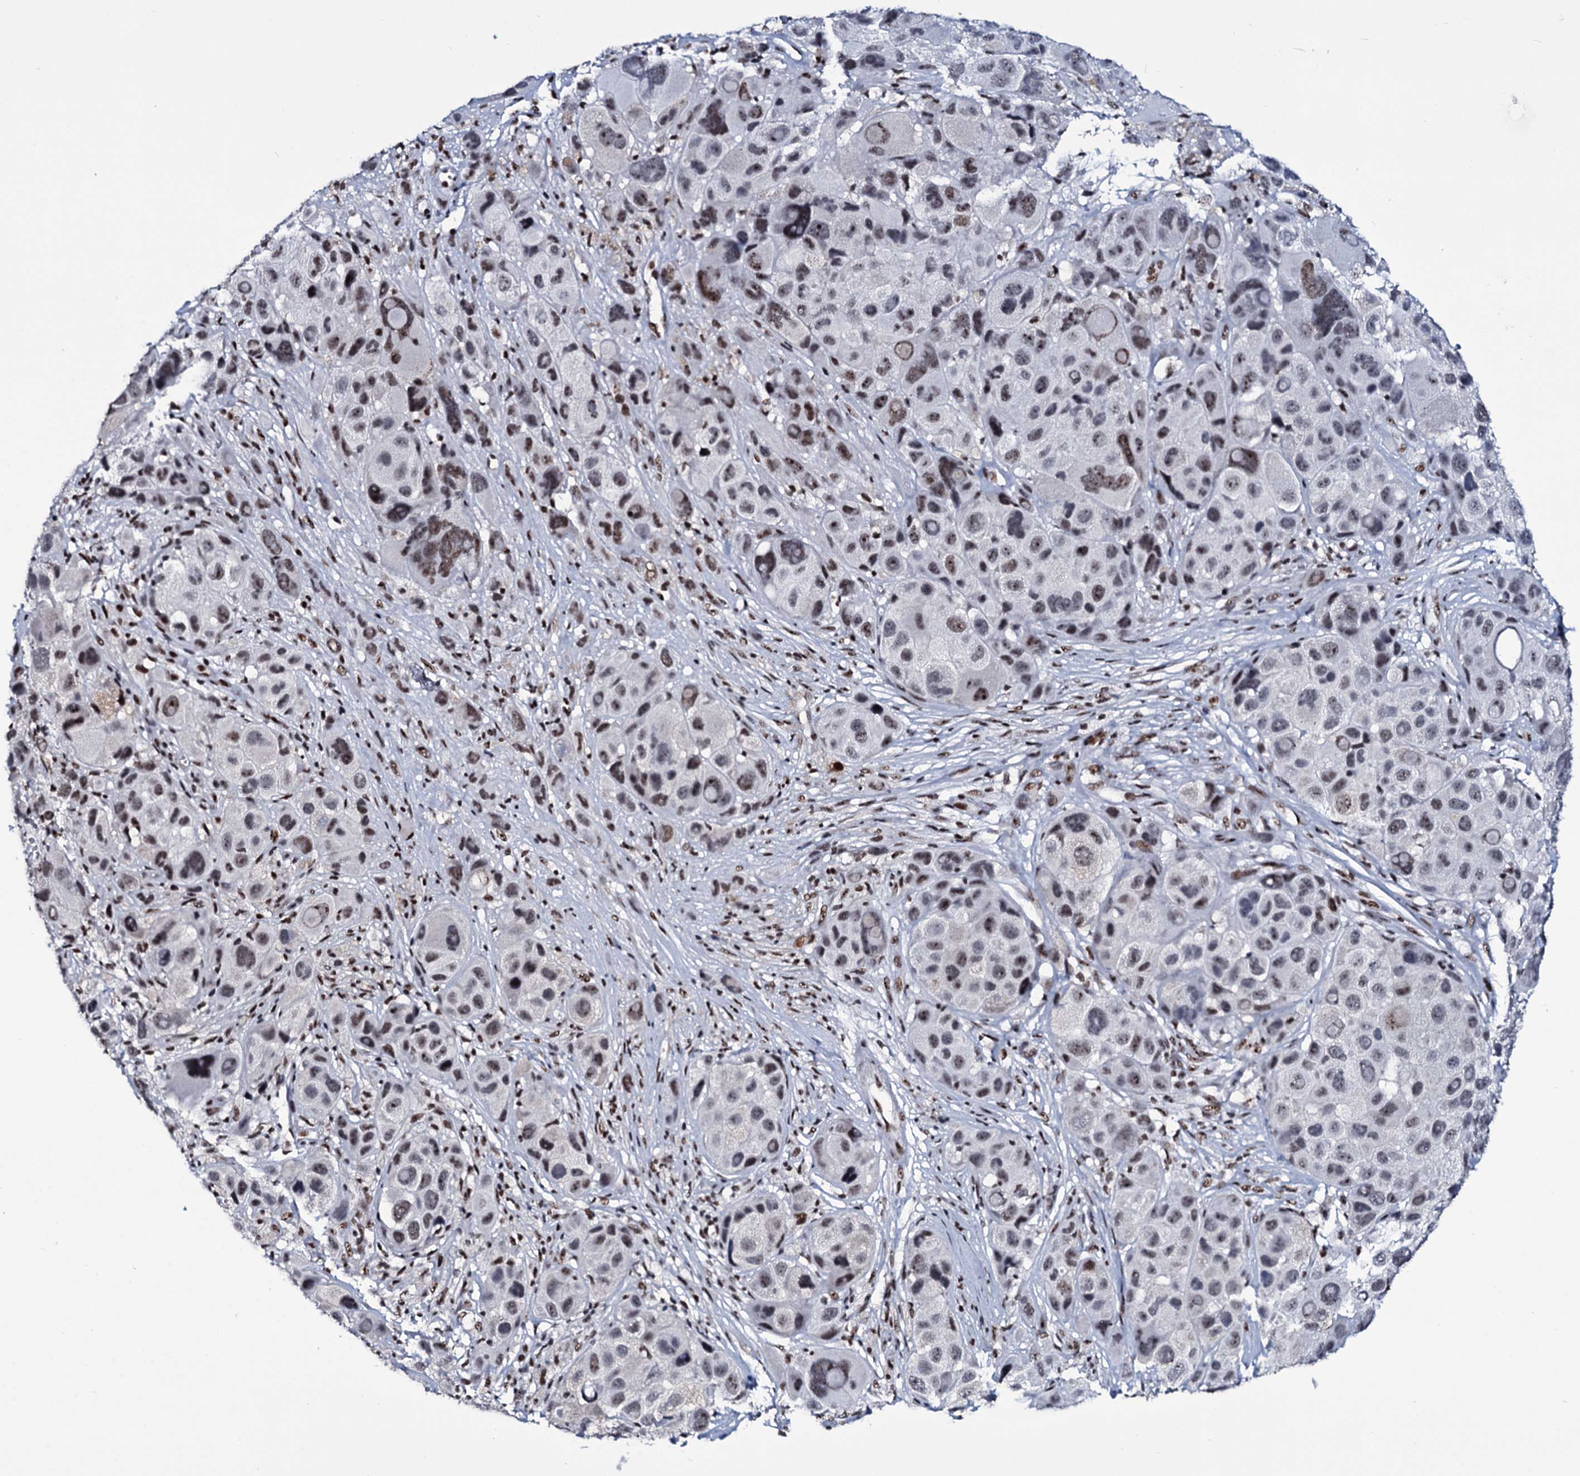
{"staining": {"intensity": "moderate", "quantity": "25%-75%", "location": "nuclear"}, "tissue": "melanoma", "cell_type": "Tumor cells", "image_type": "cancer", "snomed": [{"axis": "morphology", "description": "Malignant melanoma, NOS"}, {"axis": "topography", "description": "Skin of trunk"}], "caption": "Immunohistochemical staining of malignant melanoma exhibits medium levels of moderate nuclear protein positivity in approximately 25%-75% of tumor cells.", "gene": "ZMIZ2", "patient": {"sex": "male", "age": 71}}